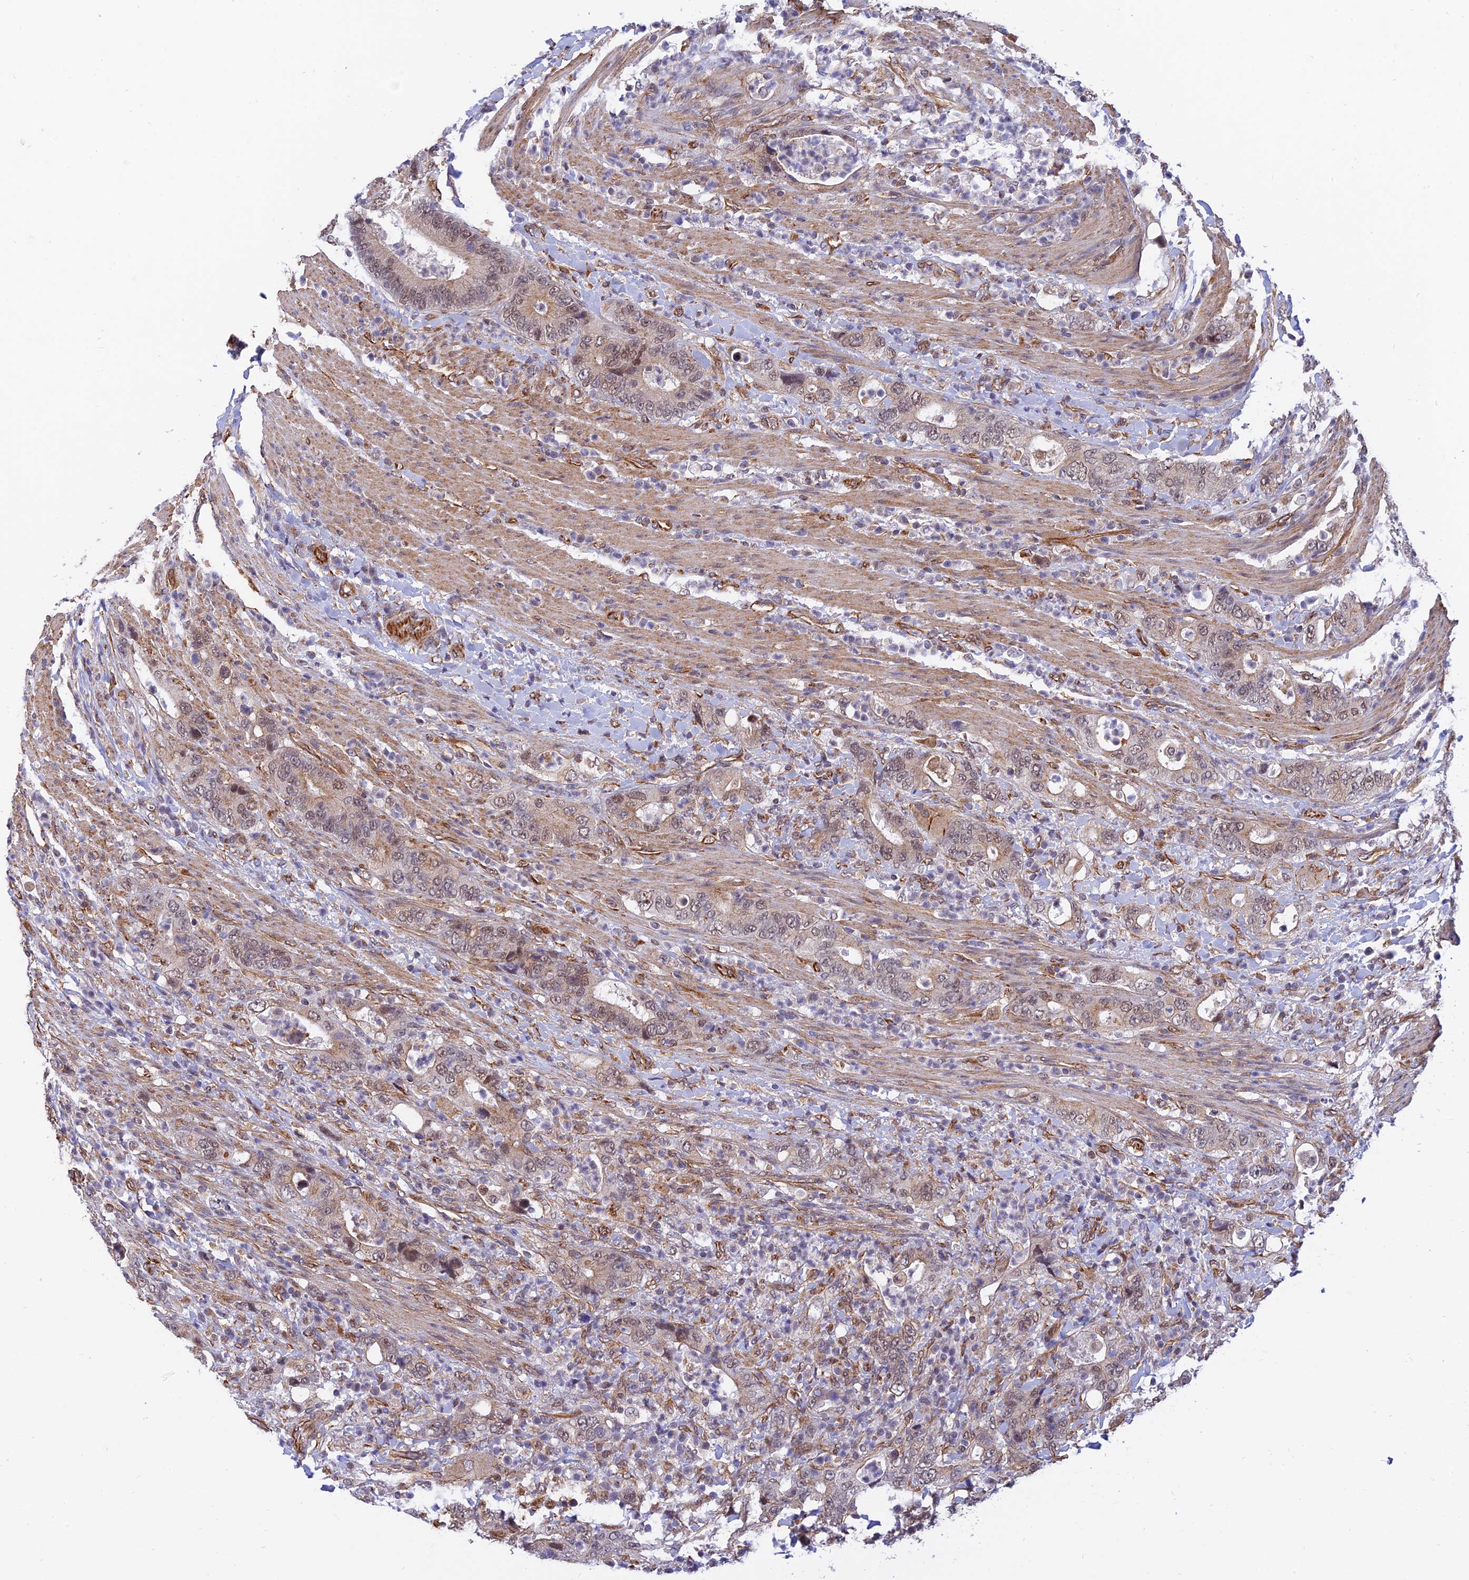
{"staining": {"intensity": "weak", "quantity": "25%-75%", "location": "nuclear"}, "tissue": "colorectal cancer", "cell_type": "Tumor cells", "image_type": "cancer", "snomed": [{"axis": "morphology", "description": "Adenocarcinoma, NOS"}, {"axis": "topography", "description": "Colon"}], "caption": "Immunohistochemical staining of colorectal adenocarcinoma displays weak nuclear protein expression in approximately 25%-75% of tumor cells.", "gene": "PAGR1", "patient": {"sex": "female", "age": 75}}